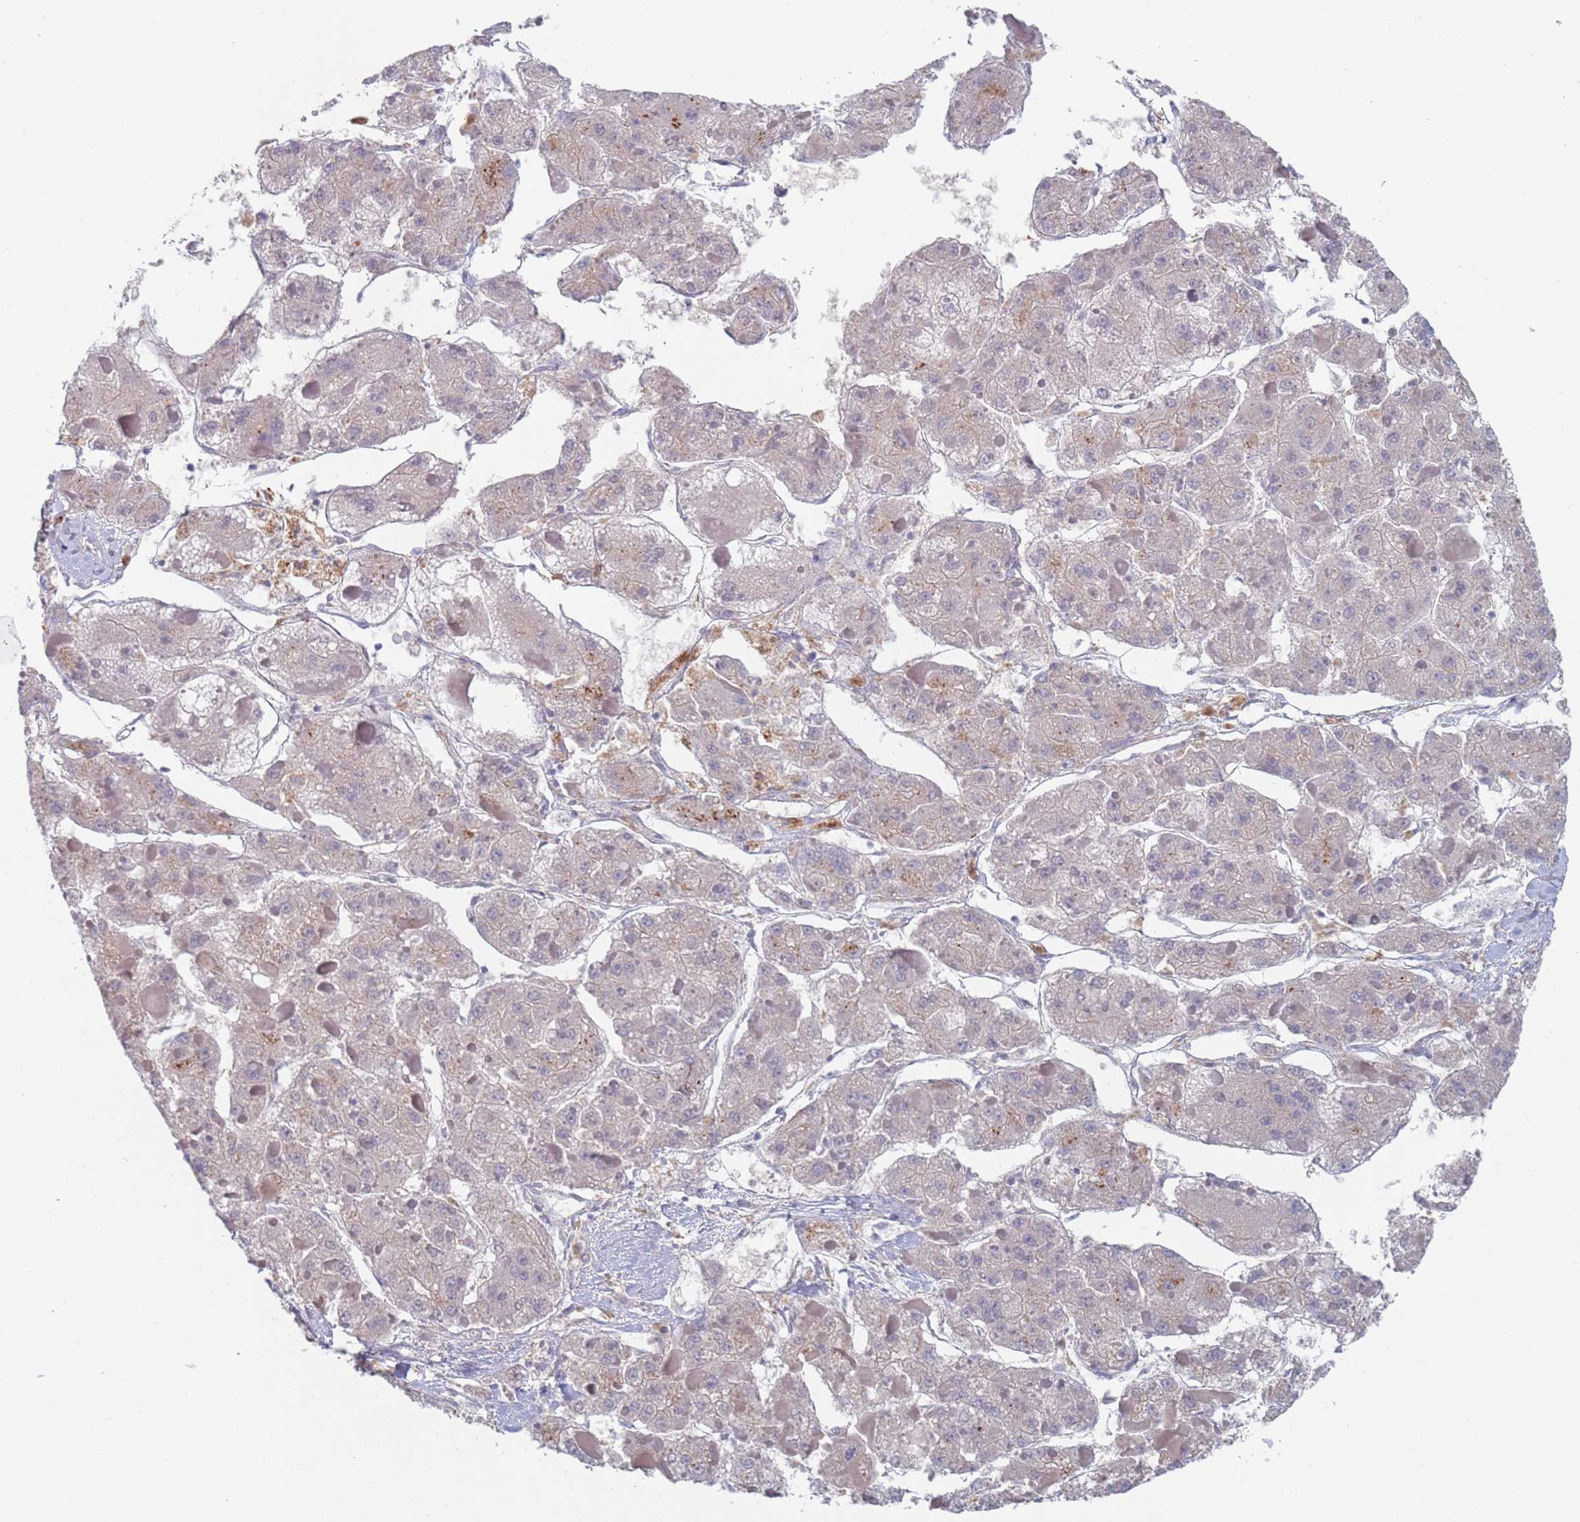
{"staining": {"intensity": "strong", "quantity": "<25%", "location": "cytoplasmic/membranous"}, "tissue": "liver cancer", "cell_type": "Tumor cells", "image_type": "cancer", "snomed": [{"axis": "morphology", "description": "Carcinoma, Hepatocellular, NOS"}, {"axis": "topography", "description": "Liver"}], "caption": "Immunohistochemical staining of human liver hepatocellular carcinoma reveals strong cytoplasmic/membranous protein expression in approximately <25% of tumor cells.", "gene": "FUCA1", "patient": {"sex": "female", "age": 73}}